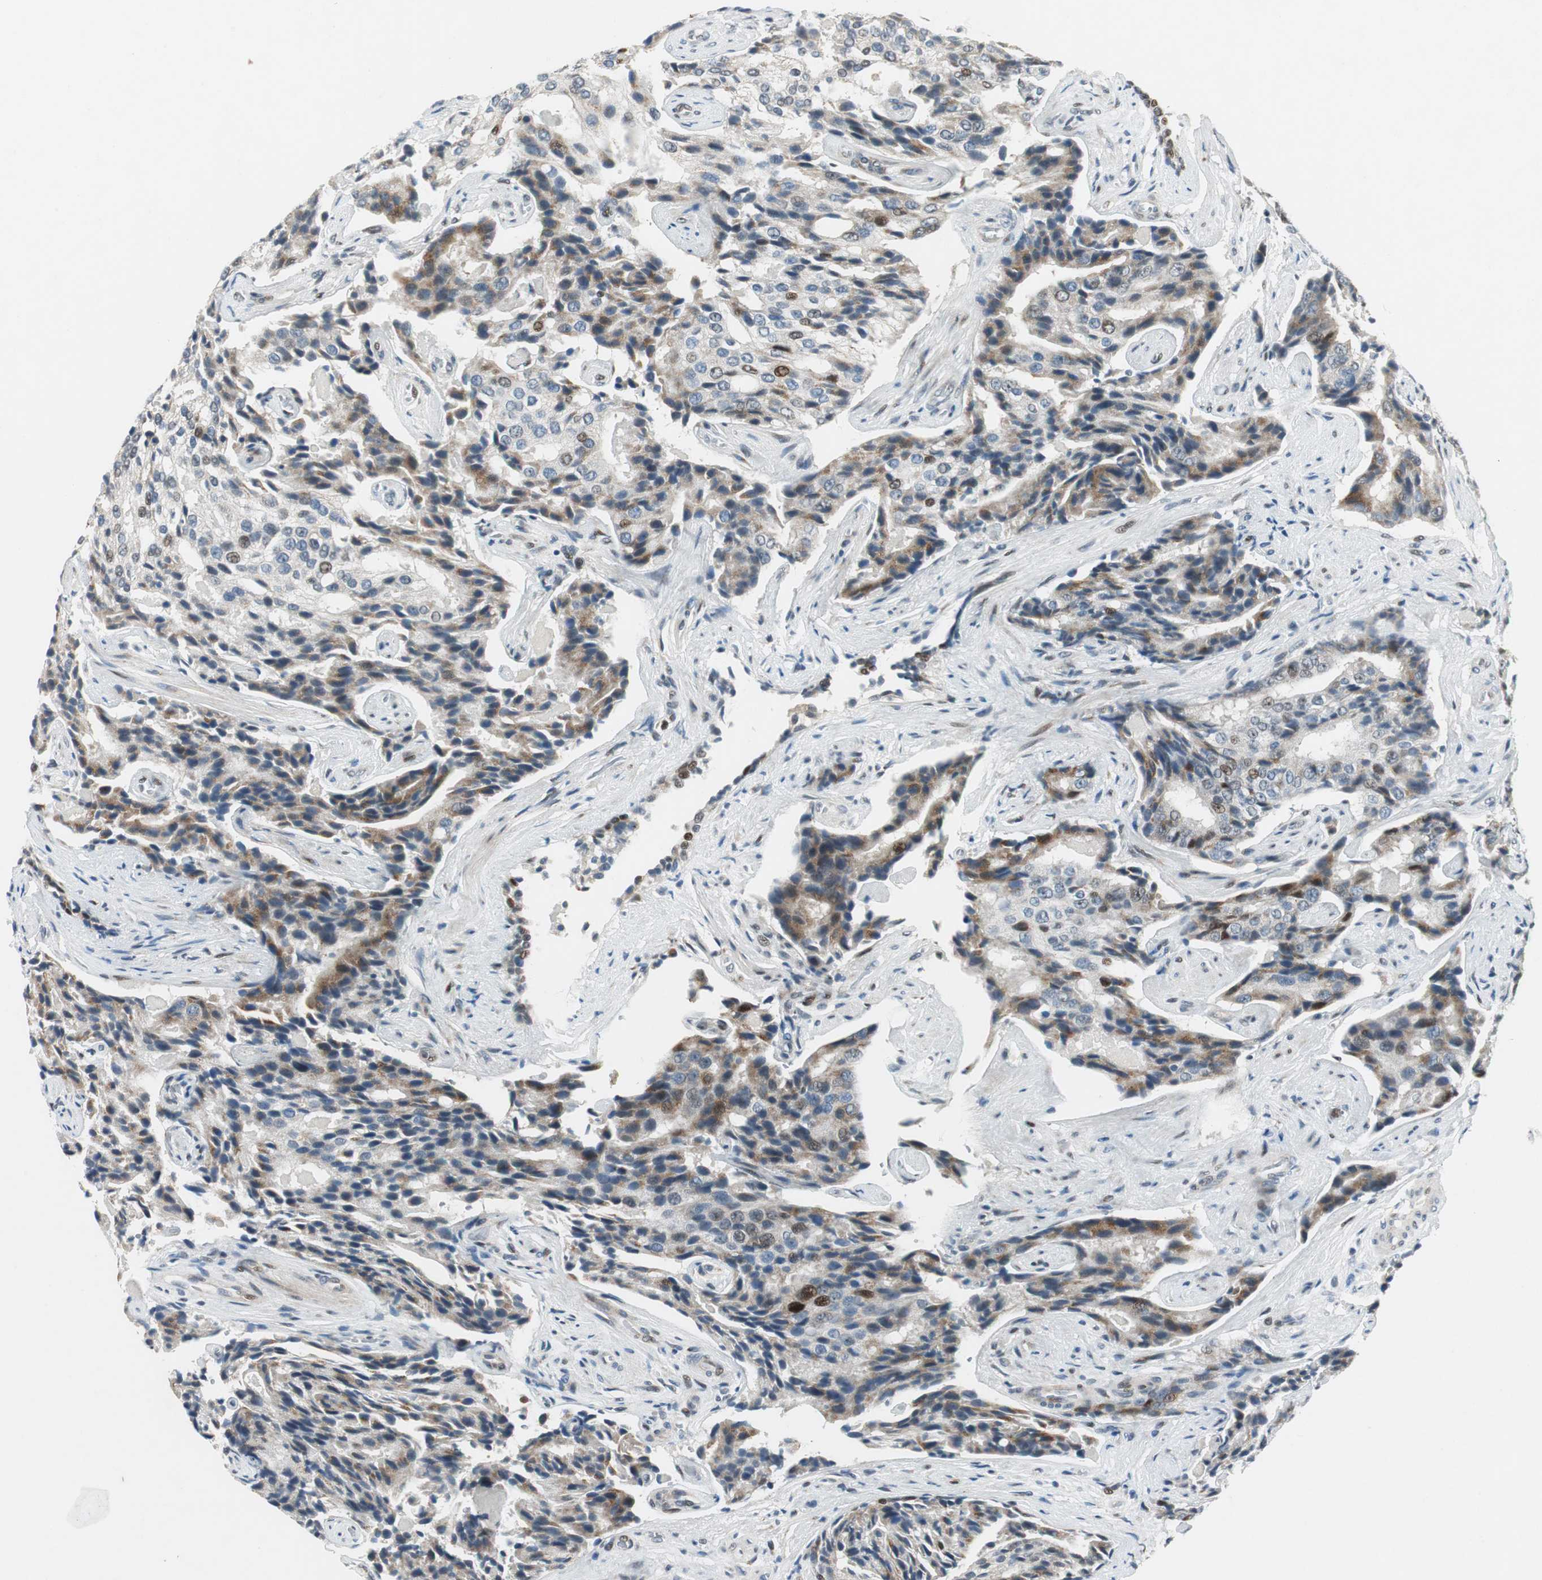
{"staining": {"intensity": "moderate", "quantity": "25%-75%", "location": "cytoplasmic/membranous,nuclear"}, "tissue": "prostate cancer", "cell_type": "Tumor cells", "image_type": "cancer", "snomed": [{"axis": "morphology", "description": "Adenocarcinoma, High grade"}, {"axis": "topography", "description": "Prostate"}], "caption": "The histopathology image demonstrates immunohistochemical staining of prostate cancer (adenocarcinoma (high-grade)). There is moderate cytoplasmic/membranous and nuclear positivity is appreciated in about 25%-75% of tumor cells. The staining was performed using DAB (3,3'-diaminobenzidine) to visualize the protein expression in brown, while the nuclei were stained in blue with hematoxylin (Magnification: 20x).", "gene": "AJUBA", "patient": {"sex": "male", "age": 58}}